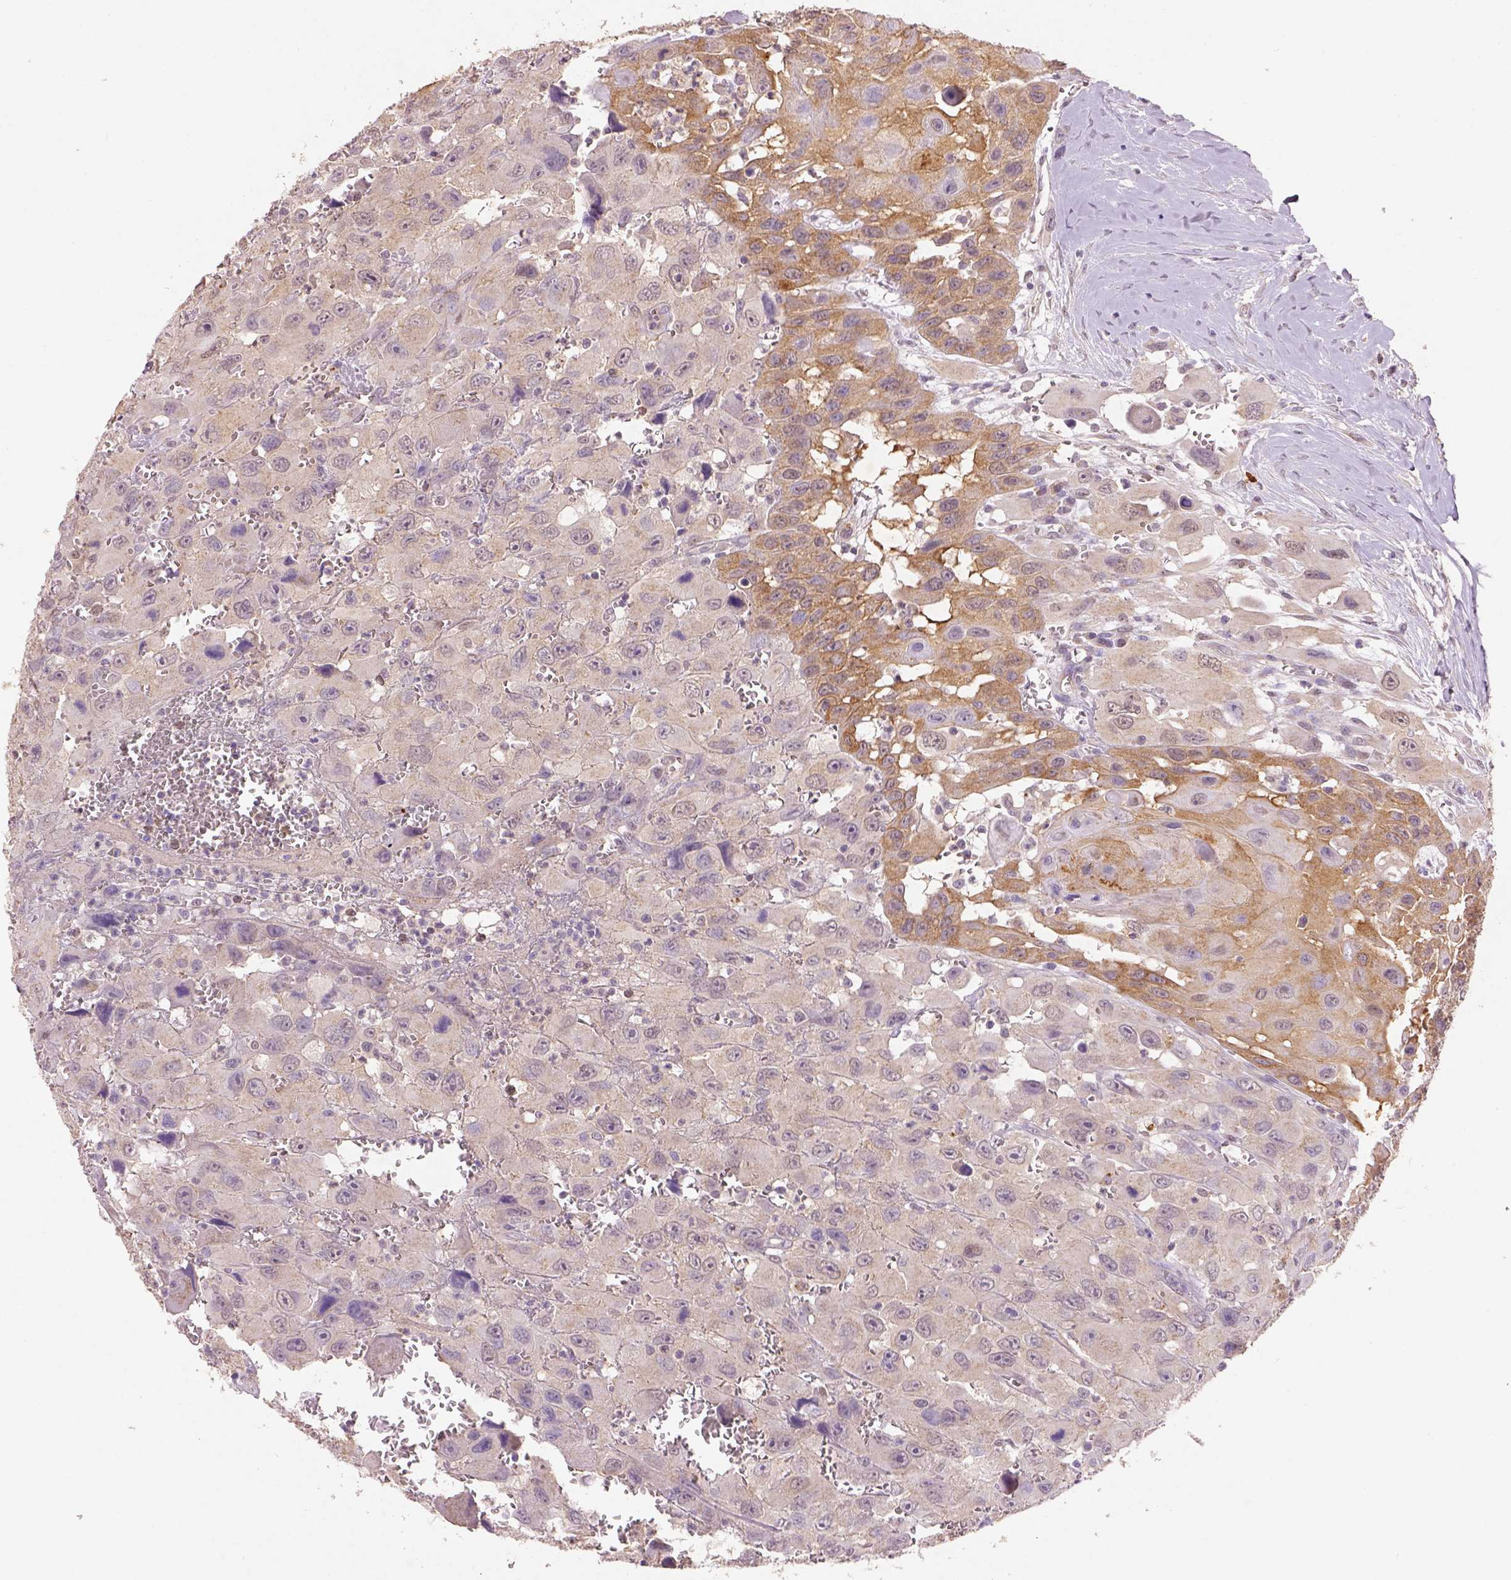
{"staining": {"intensity": "moderate", "quantity": "<25%", "location": "cytoplasmic/membranous"}, "tissue": "head and neck cancer", "cell_type": "Tumor cells", "image_type": "cancer", "snomed": [{"axis": "morphology", "description": "Squamous cell carcinoma, NOS"}, {"axis": "morphology", "description": "Squamous cell carcinoma, metastatic, NOS"}, {"axis": "topography", "description": "Oral tissue"}, {"axis": "topography", "description": "Head-Neck"}], "caption": "Metastatic squamous cell carcinoma (head and neck) stained with IHC demonstrates moderate cytoplasmic/membranous expression in approximately <25% of tumor cells. The staining is performed using DAB brown chromogen to label protein expression. The nuclei are counter-stained blue using hematoxylin.", "gene": "AP2B1", "patient": {"sex": "female", "age": 85}}